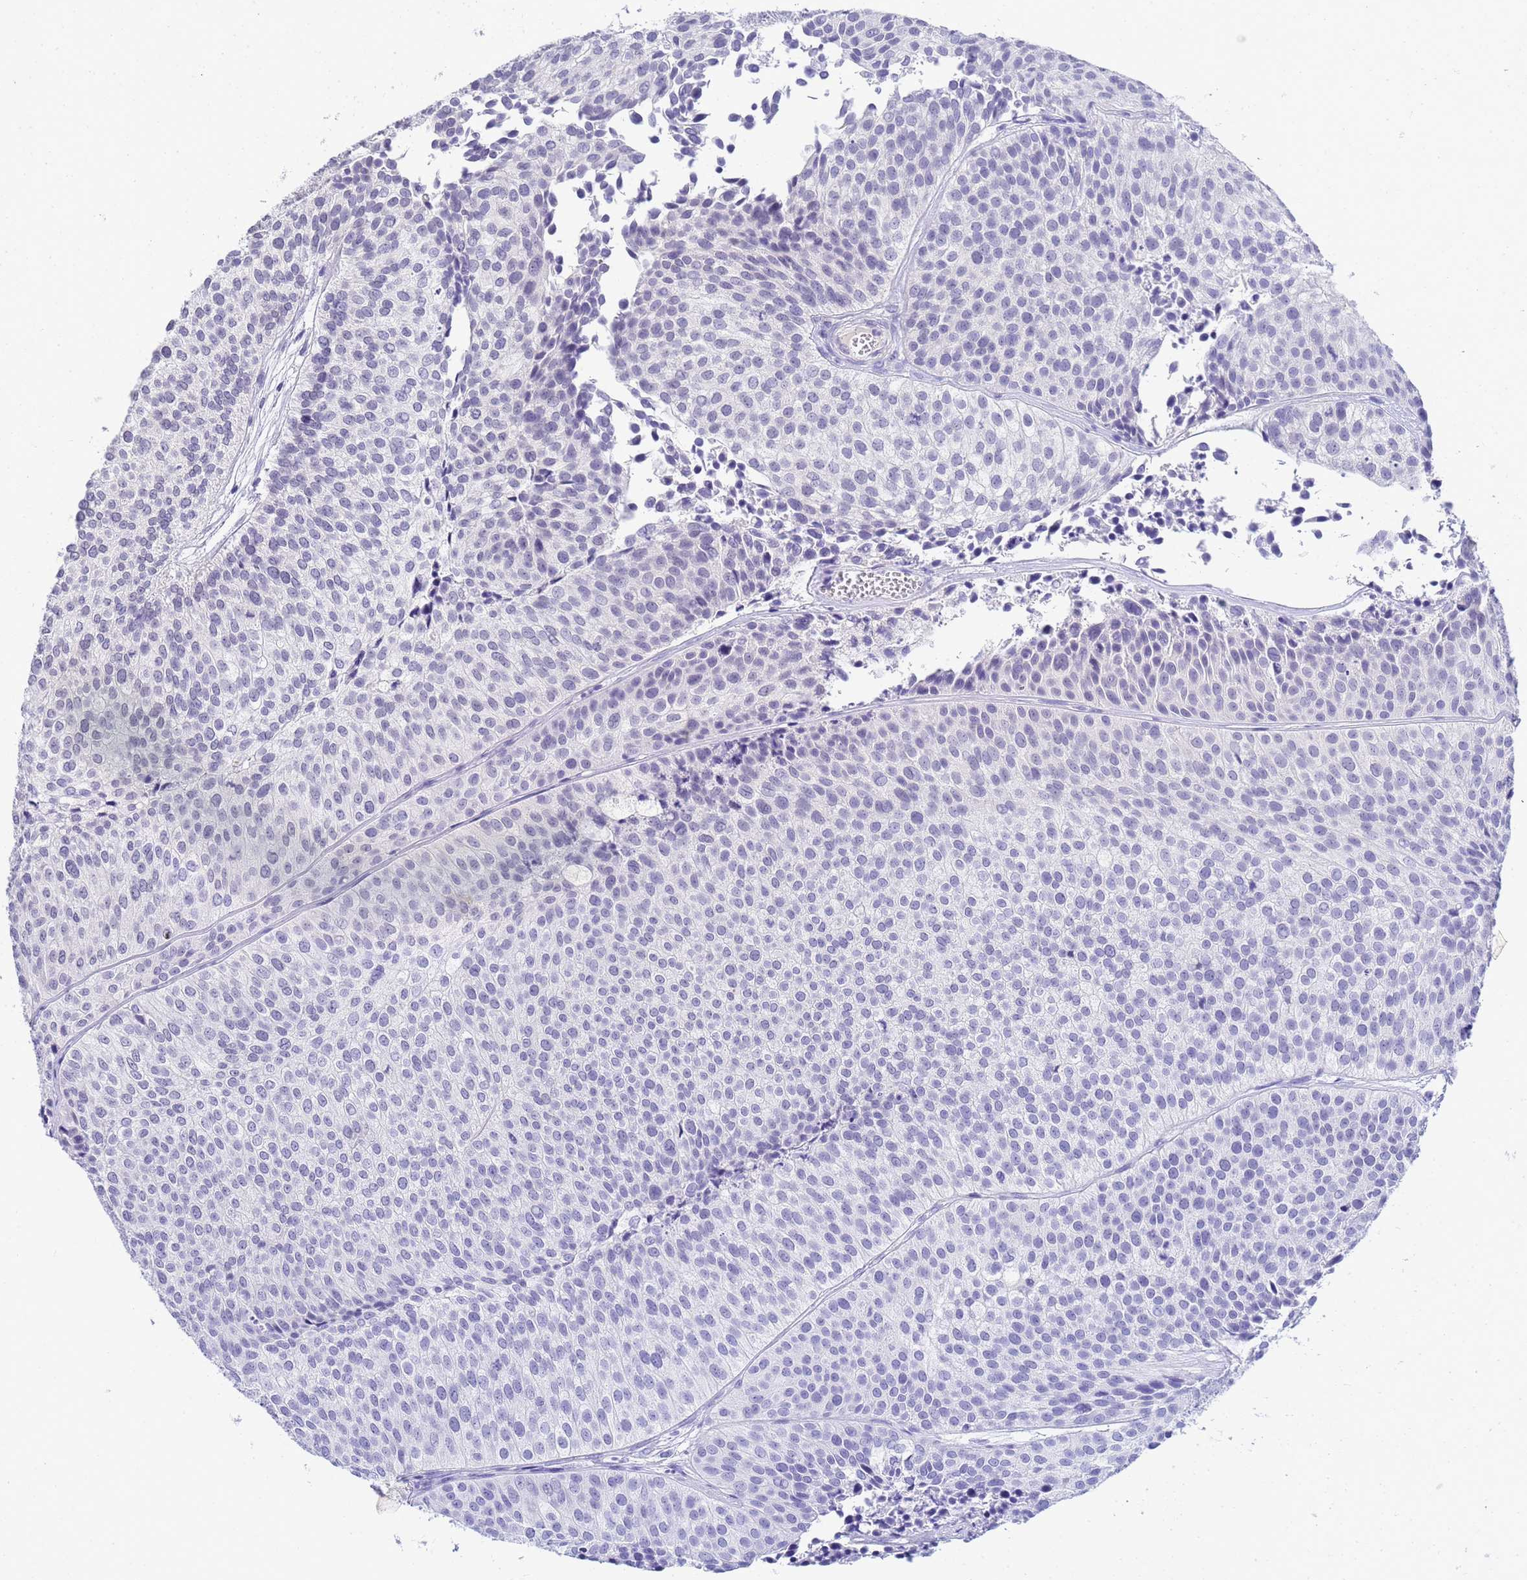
{"staining": {"intensity": "negative", "quantity": "none", "location": "none"}, "tissue": "urothelial cancer", "cell_type": "Tumor cells", "image_type": "cancer", "snomed": [{"axis": "morphology", "description": "Urothelial carcinoma, Low grade"}, {"axis": "topography", "description": "Urinary bladder"}], "caption": "Protein analysis of urothelial carcinoma (low-grade) demonstrates no significant expression in tumor cells.", "gene": "MYL7", "patient": {"sex": "male", "age": 84}}